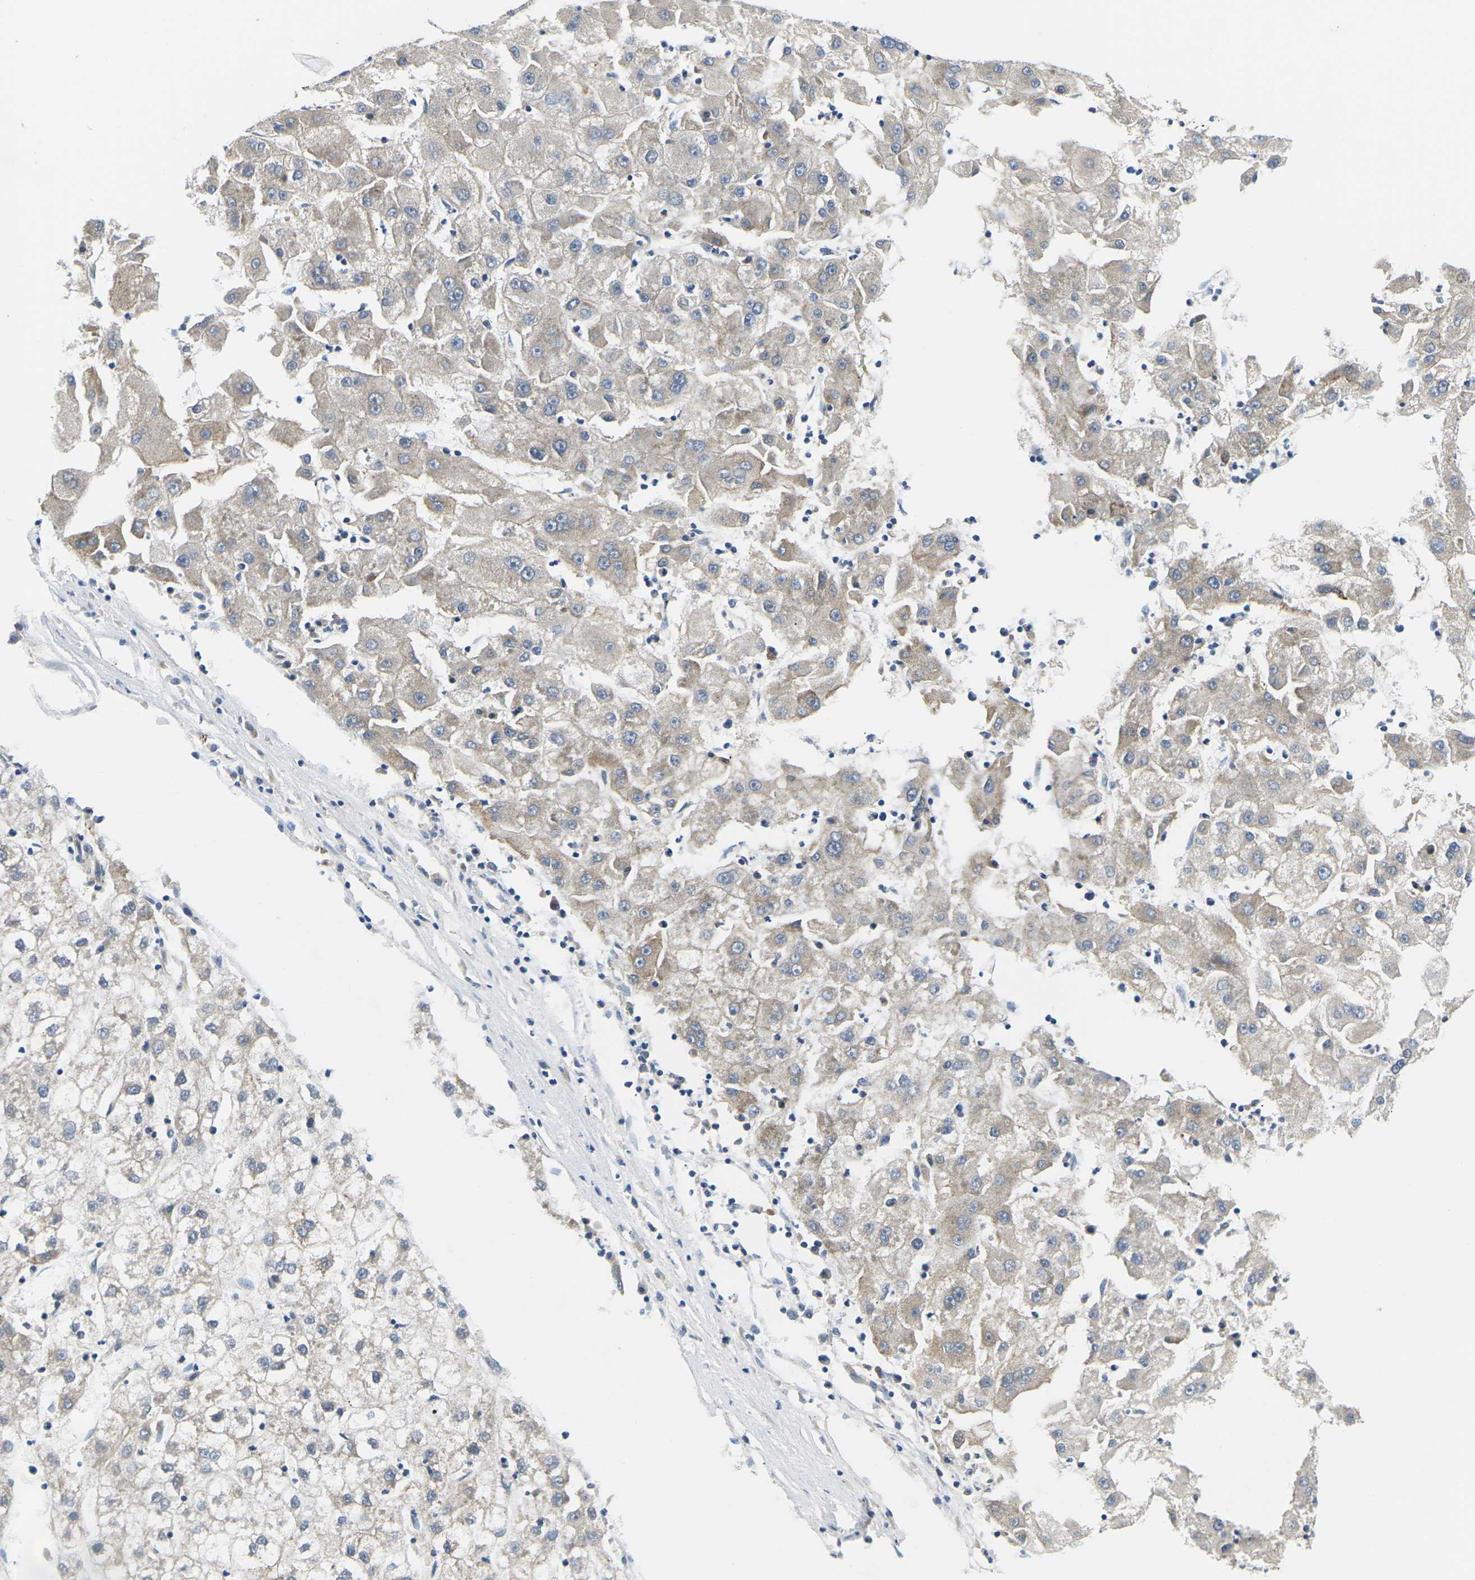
{"staining": {"intensity": "weak", "quantity": "25%-75%", "location": "cytoplasmic/membranous"}, "tissue": "liver cancer", "cell_type": "Tumor cells", "image_type": "cancer", "snomed": [{"axis": "morphology", "description": "Carcinoma, Hepatocellular, NOS"}, {"axis": "topography", "description": "Liver"}], "caption": "Hepatocellular carcinoma (liver) was stained to show a protein in brown. There is low levels of weak cytoplasmic/membranous expression in about 25%-75% of tumor cells.", "gene": "ERBB4", "patient": {"sex": "male", "age": 72}}